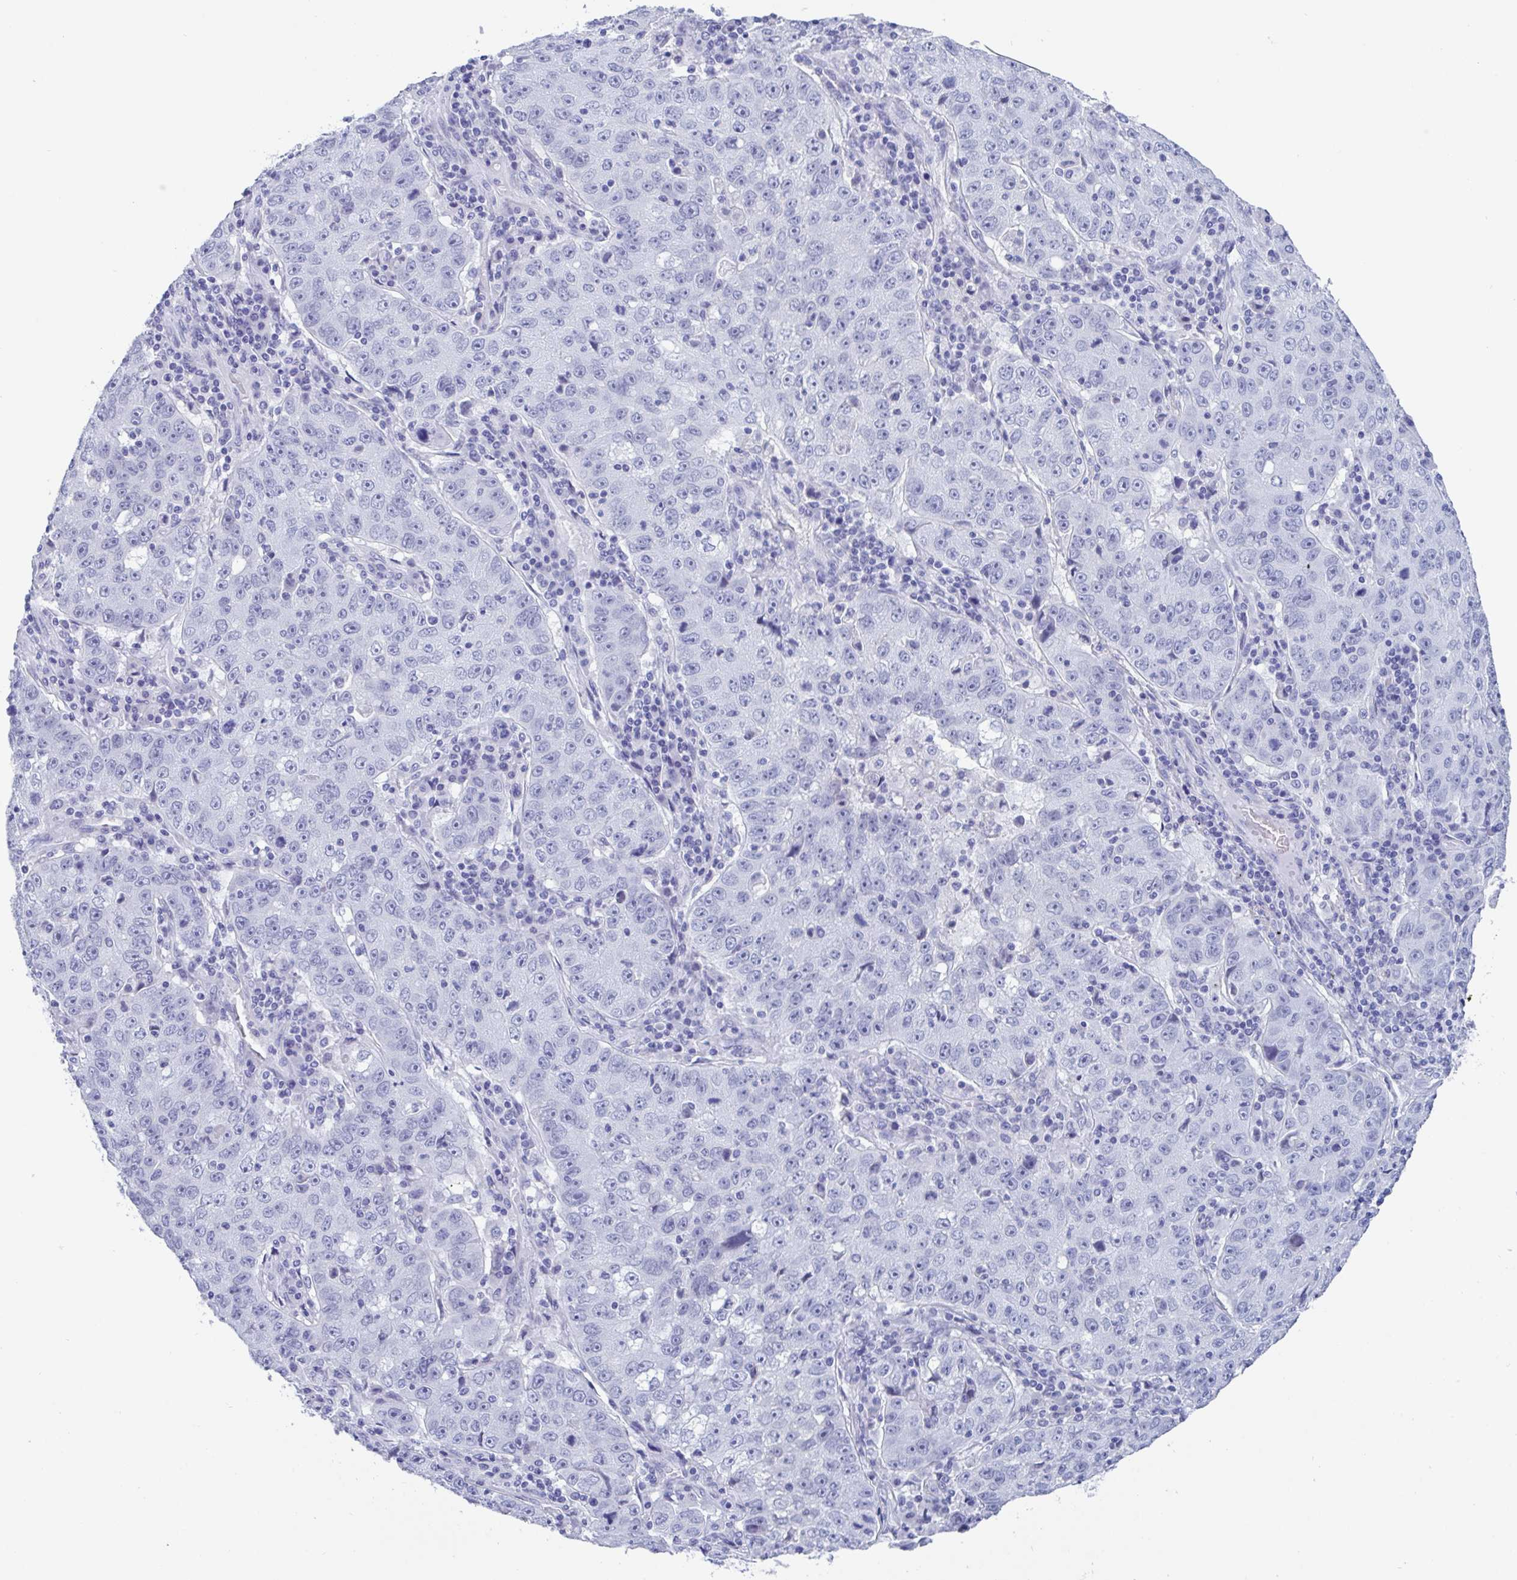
{"staining": {"intensity": "negative", "quantity": "none", "location": "none"}, "tissue": "lung cancer", "cell_type": "Tumor cells", "image_type": "cancer", "snomed": [{"axis": "morphology", "description": "Normal morphology"}, {"axis": "morphology", "description": "Adenocarcinoma, NOS"}, {"axis": "topography", "description": "Lymph node"}, {"axis": "topography", "description": "Lung"}], "caption": "Immunohistochemical staining of human lung cancer (adenocarcinoma) exhibits no significant staining in tumor cells.", "gene": "CDX4", "patient": {"sex": "female", "age": 57}}